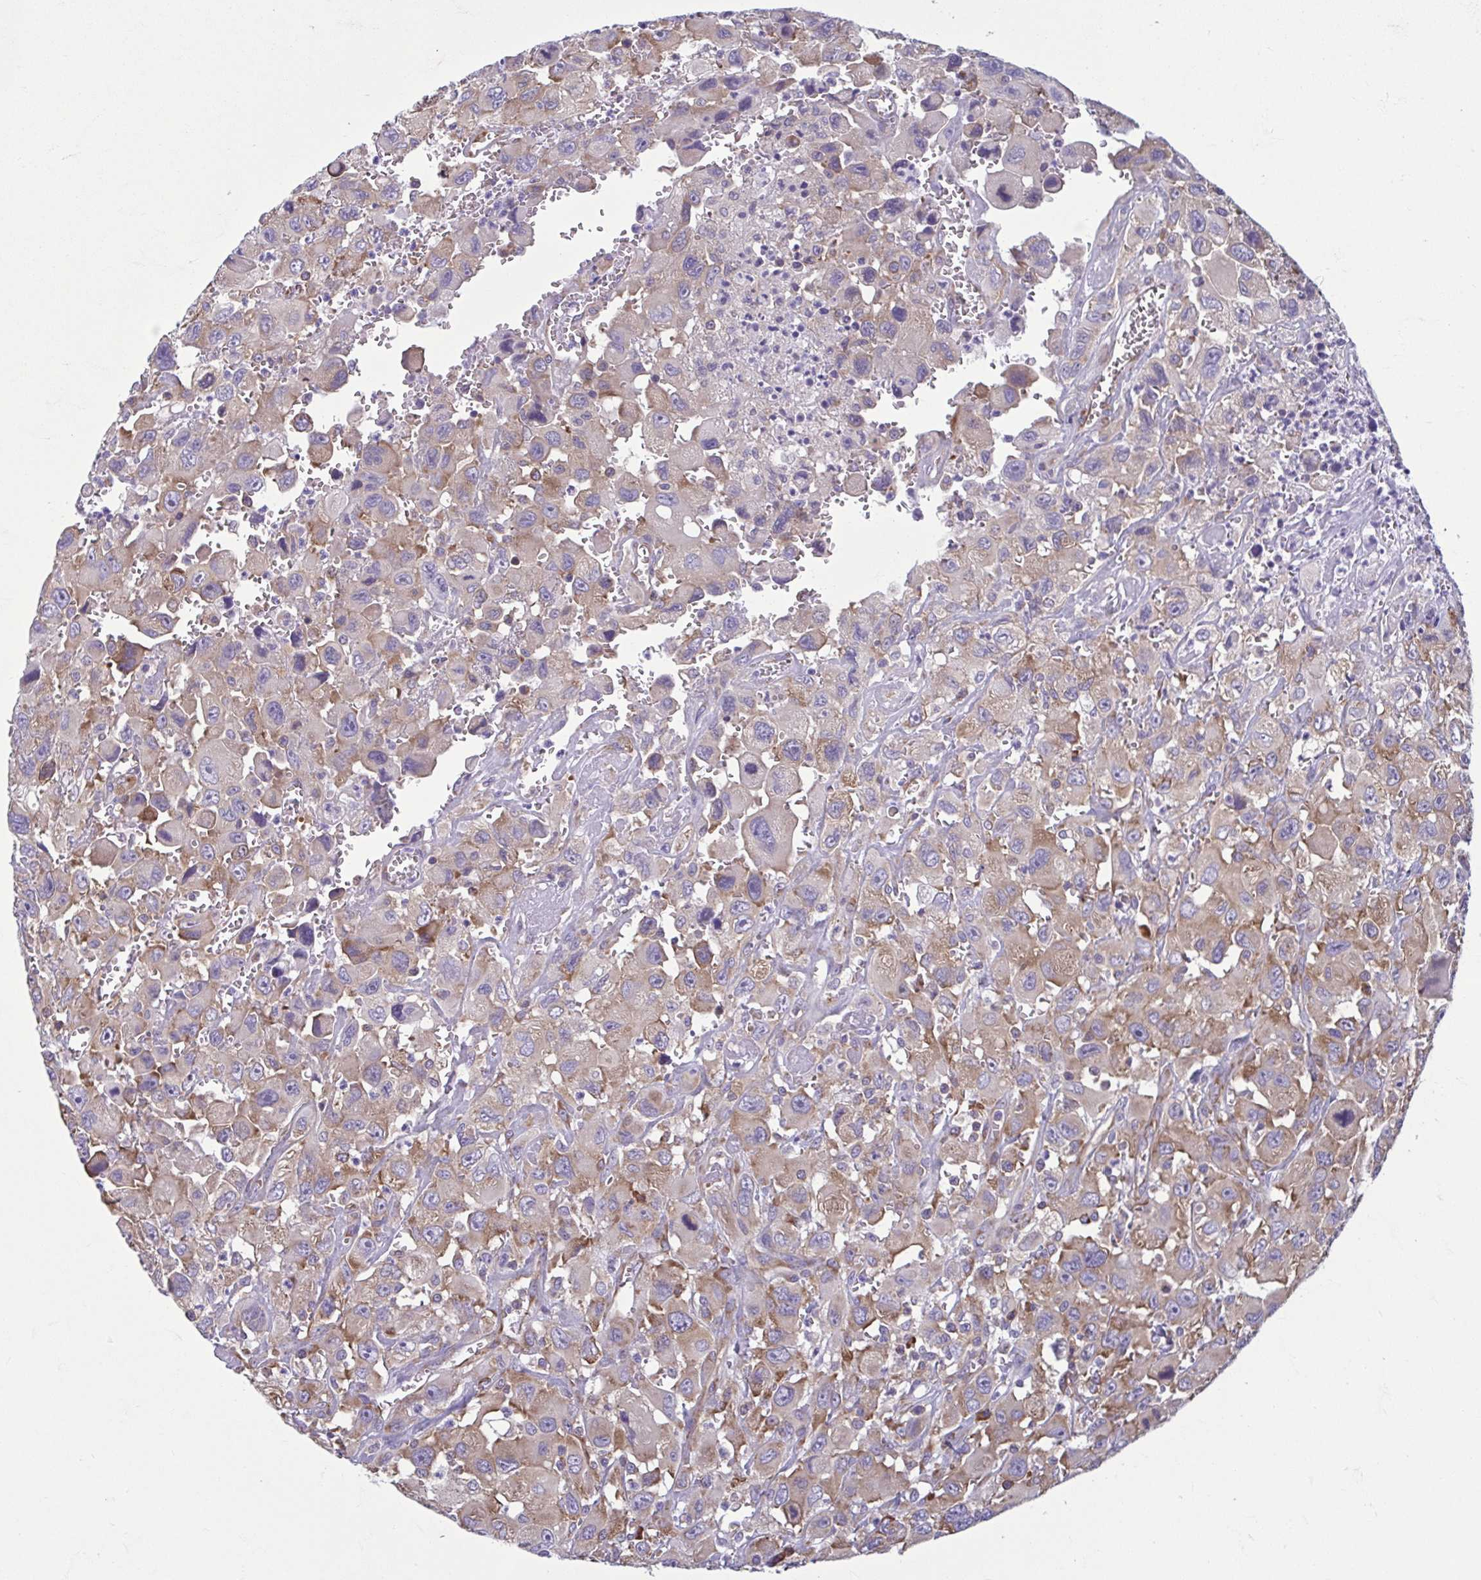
{"staining": {"intensity": "weak", "quantity": ">75%", "location": "cytoplasmic/membranous"}, "tissue": "head and neck cancer", "cell_type": "Tumor cells", "image_type": "cancer", "snomed": [{"axis": "morphology", "description": "Squamous cell carcinoma, NOS"}, {"axis": "morphology", "description": "Squamous cell carcinoma, metastatic, NOS"}, {"axis": "topography", "description": "Oral tissue"}, {"axis": "topography", "description": "Head-Neck"}], "caption": "IHC (DAB (3,3'-diaminobenzidine)) staining of human squamous cell carcinoma (head and neck) displays weak cytoplasmic/membranous protein positivity in approximately >75% of tumor cells. (brown staining indicates protein expression, while blue staining denotes nuclei).", "gene": "RPS16", "patient": {"sex": "female", "age": 85}}